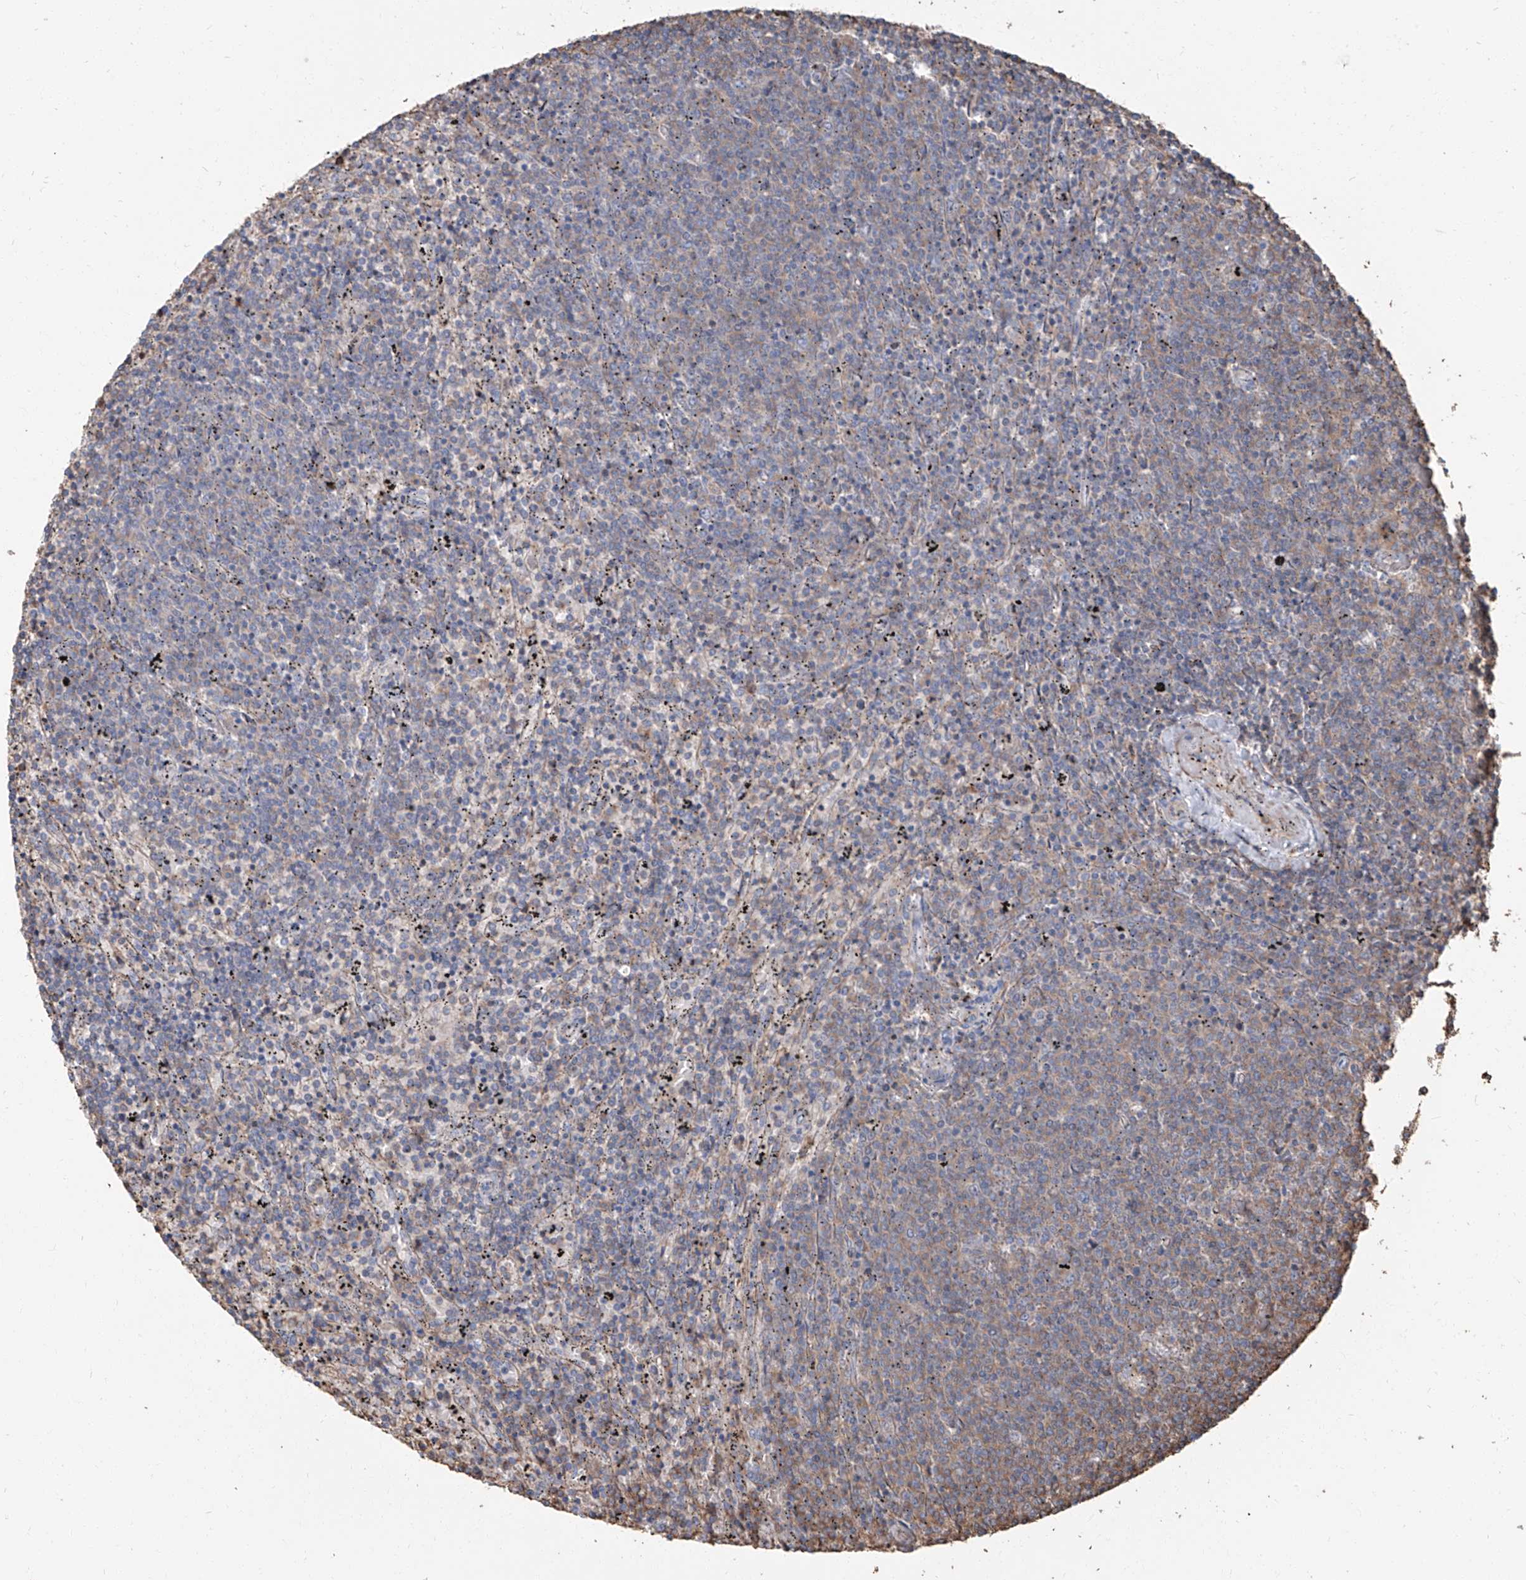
{"staining": {"intensity": "weak", "quantity": "<25%", "location": "cytoplasmic/membranous"}, "tissue": "lymphoma", "cell_type": "Tumor cells", "image_type": "cancer", "snomed": [{"axis": "morphology", "description": "Malignant lymphoma, non-Hodgkin's type, Low grade"}, {"axis": "topography", "description": "Spleen"}], "caption": "A histopathology image of human lymphoma is negative for staining in tumor cells.", "gene": "PIEZO2", "patient": {"sex": "female", "age": 50}}